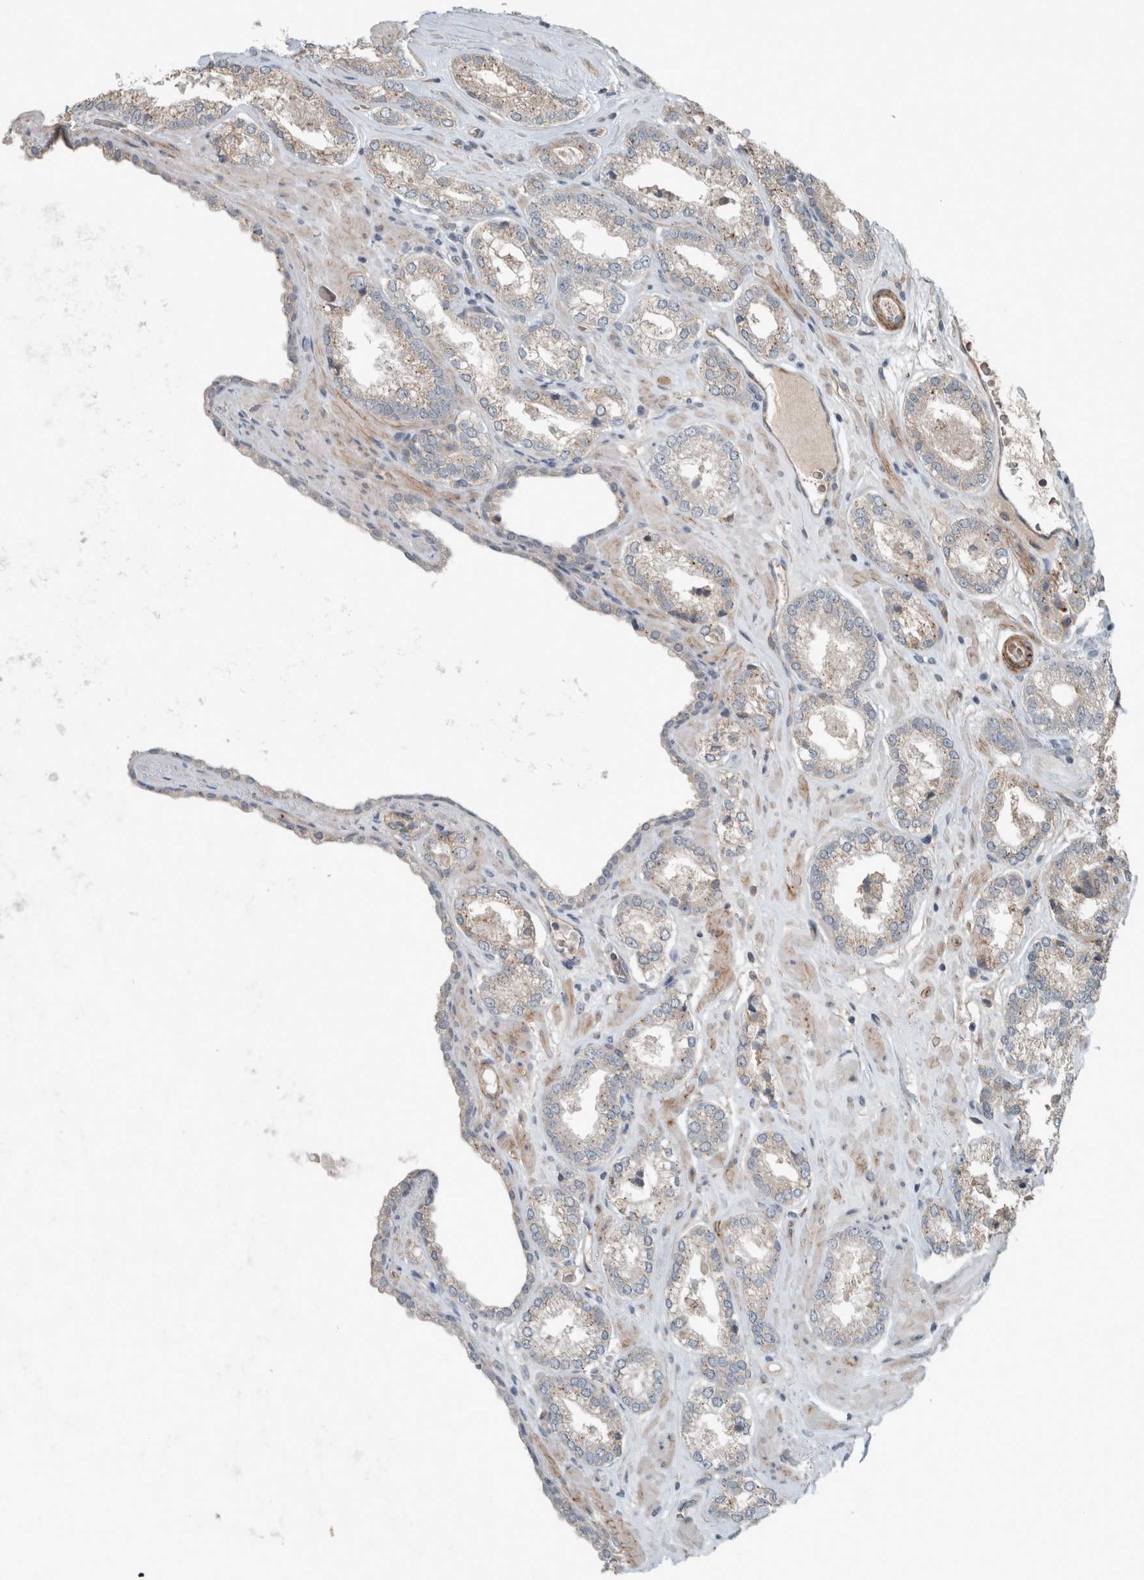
{"staining": {"intensity": "weak", "quantity": "<25%", "location": "cytoplasmic/membranous"}, "tissue": "prostate cancer", "cell_type": "Tumor cells", "image_type": "cancer", "snomed": [{"axis": "morphology", "description": "Adenocarcinoma, Low grade"}, {"axis": "topography", "description": "Prostate"}], "caption": "Tumor cells are negative for brown protein staining in prostate cancer.", "gene": "JADE2", "patient": {"sex": "male", "age": 62}}